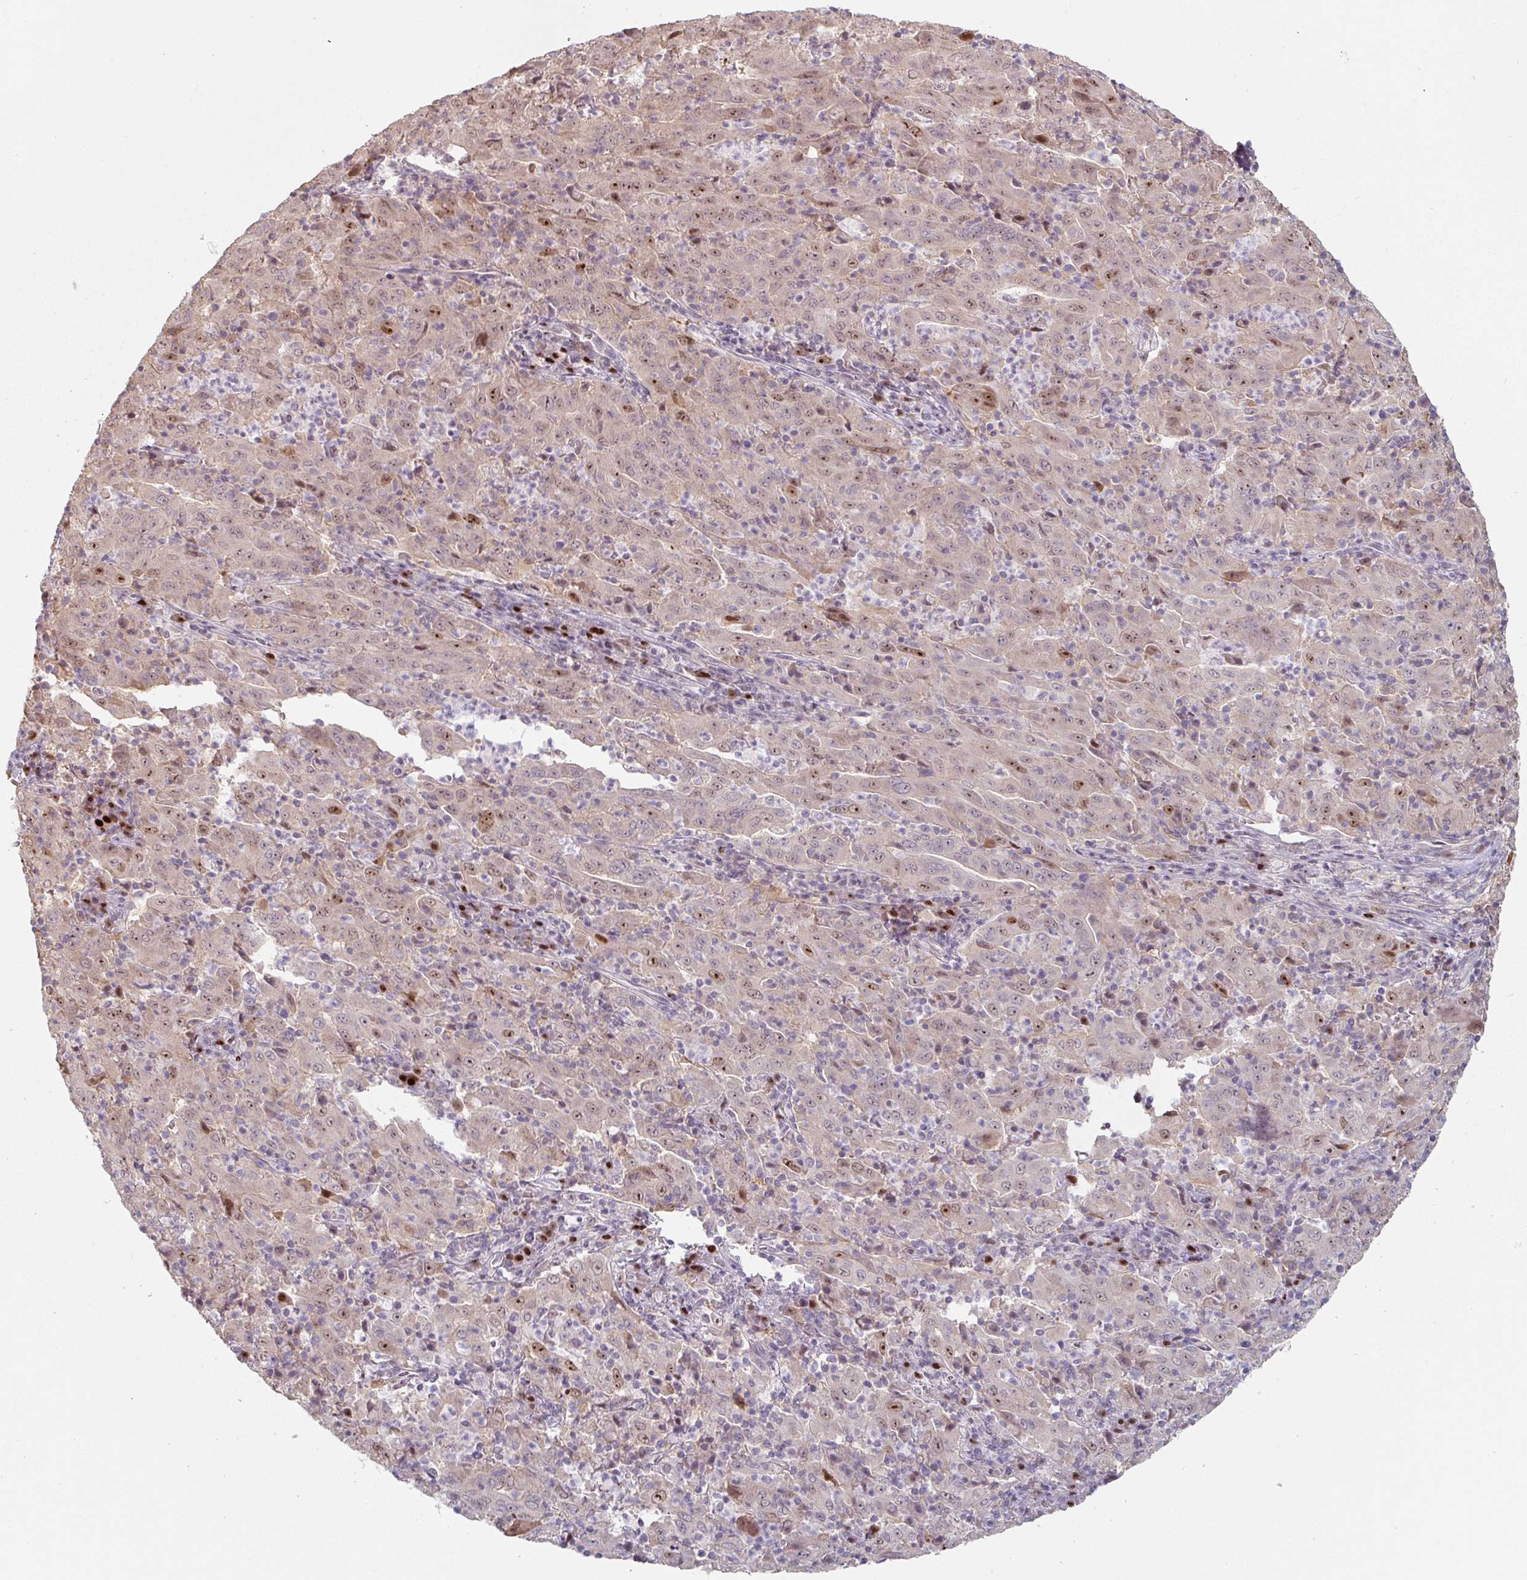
{"staining": {"intensity": "moderate", "quantity": "<25%", "location": "nuclear"}, "tissue": "pancreatic cancer", "cell_type": "Tumor cells", "image_type": "cancer", "snomed": [{"axis": "morphology", "description": "Adenocarcinoma, NOS"}, {"axis": "topography", "description": "Pancreas"}], "caption": "Immunohistochemical staining of human pancreatic cancer displays moderate nuclear protein positivity in about <25% of tumor cells.", "gene": "ZBTB6", "patient": {"sex": "male", "age": 63}}